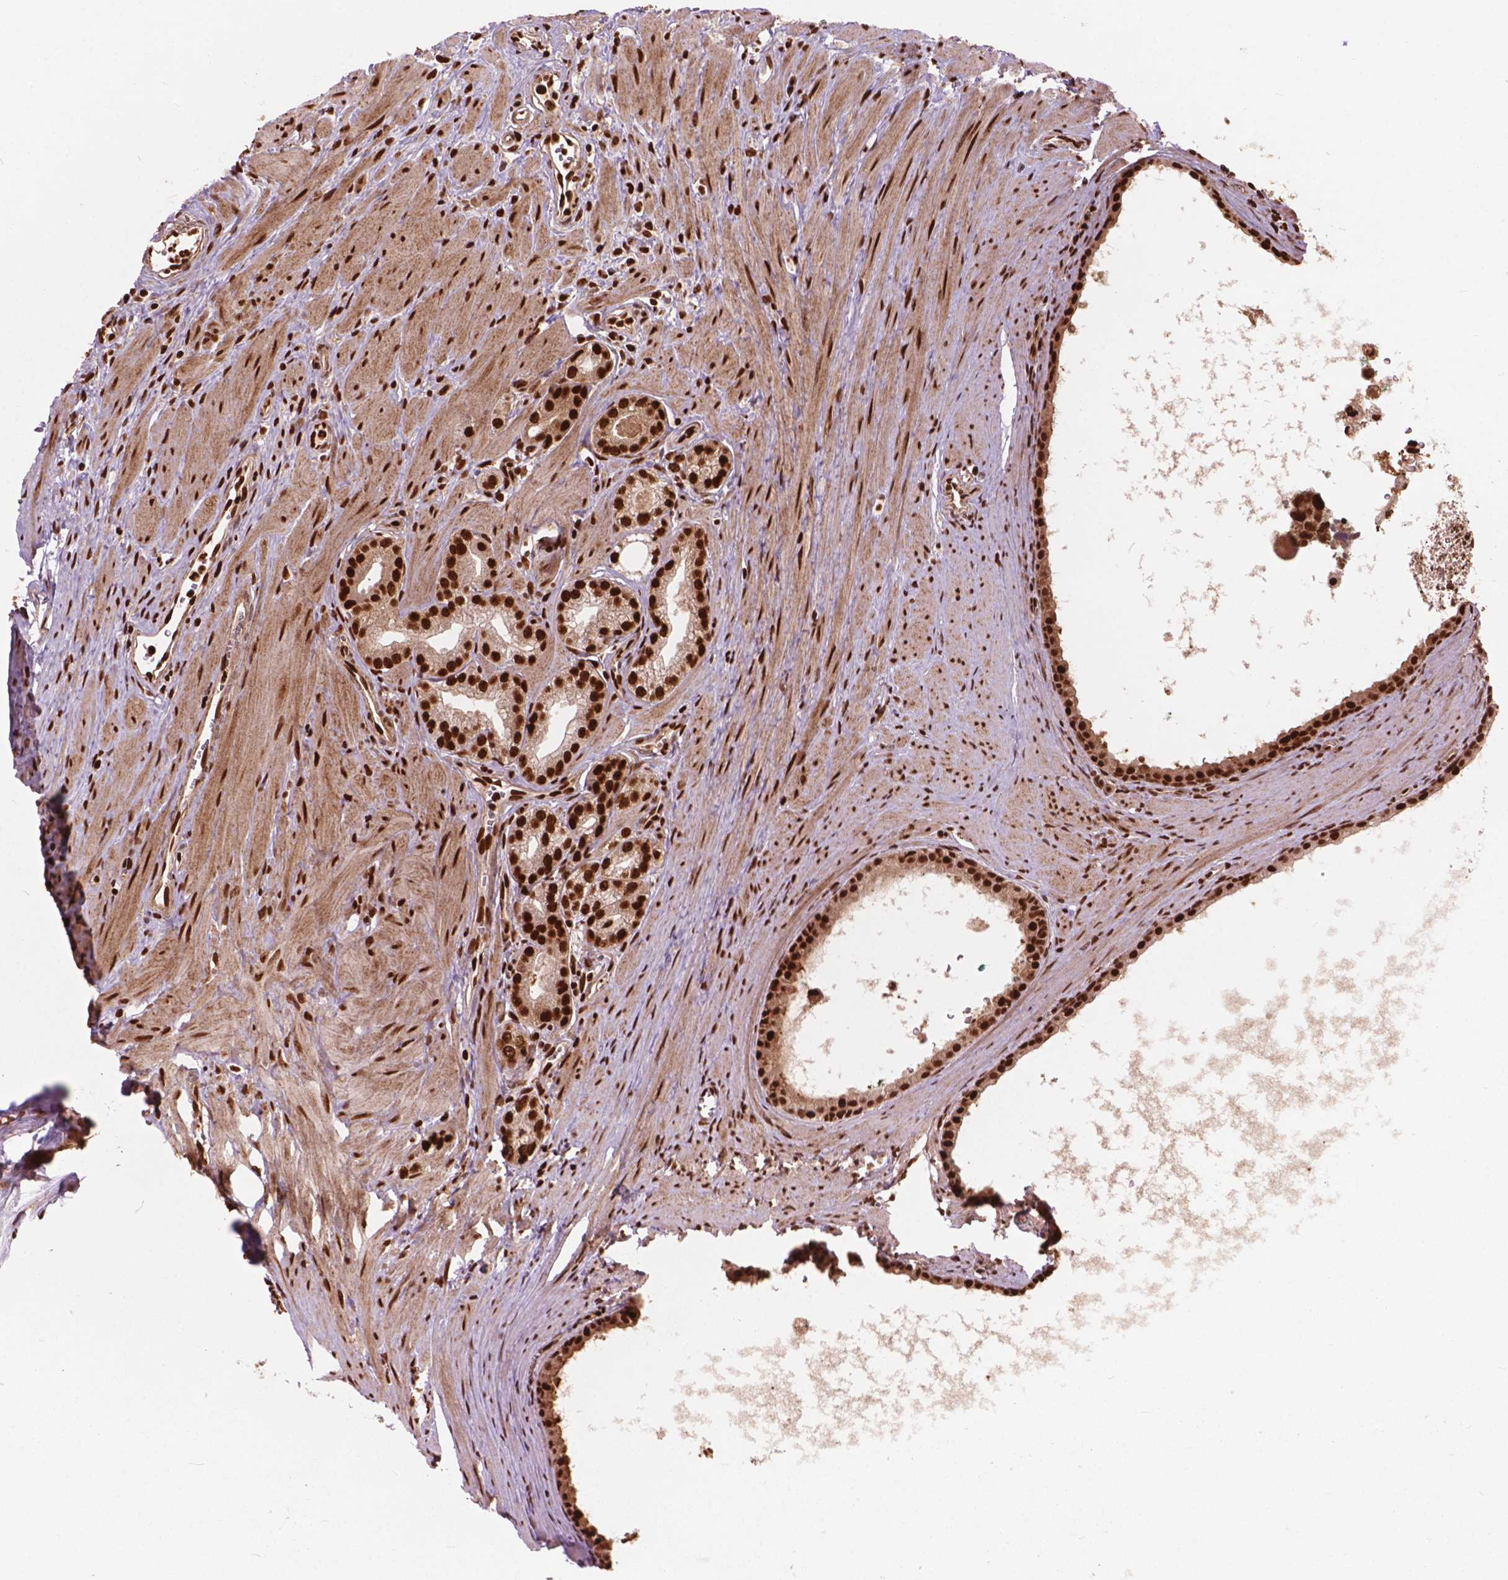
{"staining": {"intensity": "strong", "quantity": ">75%", "location": "nuclear"}, "tissue": "prostate cancer", "cell_type": "Tumor cells", "image_type": "cancer", "snomed": [{"axis": "morphology", "description": "Adenocarcinoma, NOS"}, {"axis": "topography", "description": "Prostate"}], "caption": "An image showing strong nuclear positivity in approximately >75% of tumor cells in prostate cancer (adenocarcinoma), as visualized by brown immunohistochemical staining.", "gene": "ANP32B", "patient": {"sex": "male", "age": 71}}